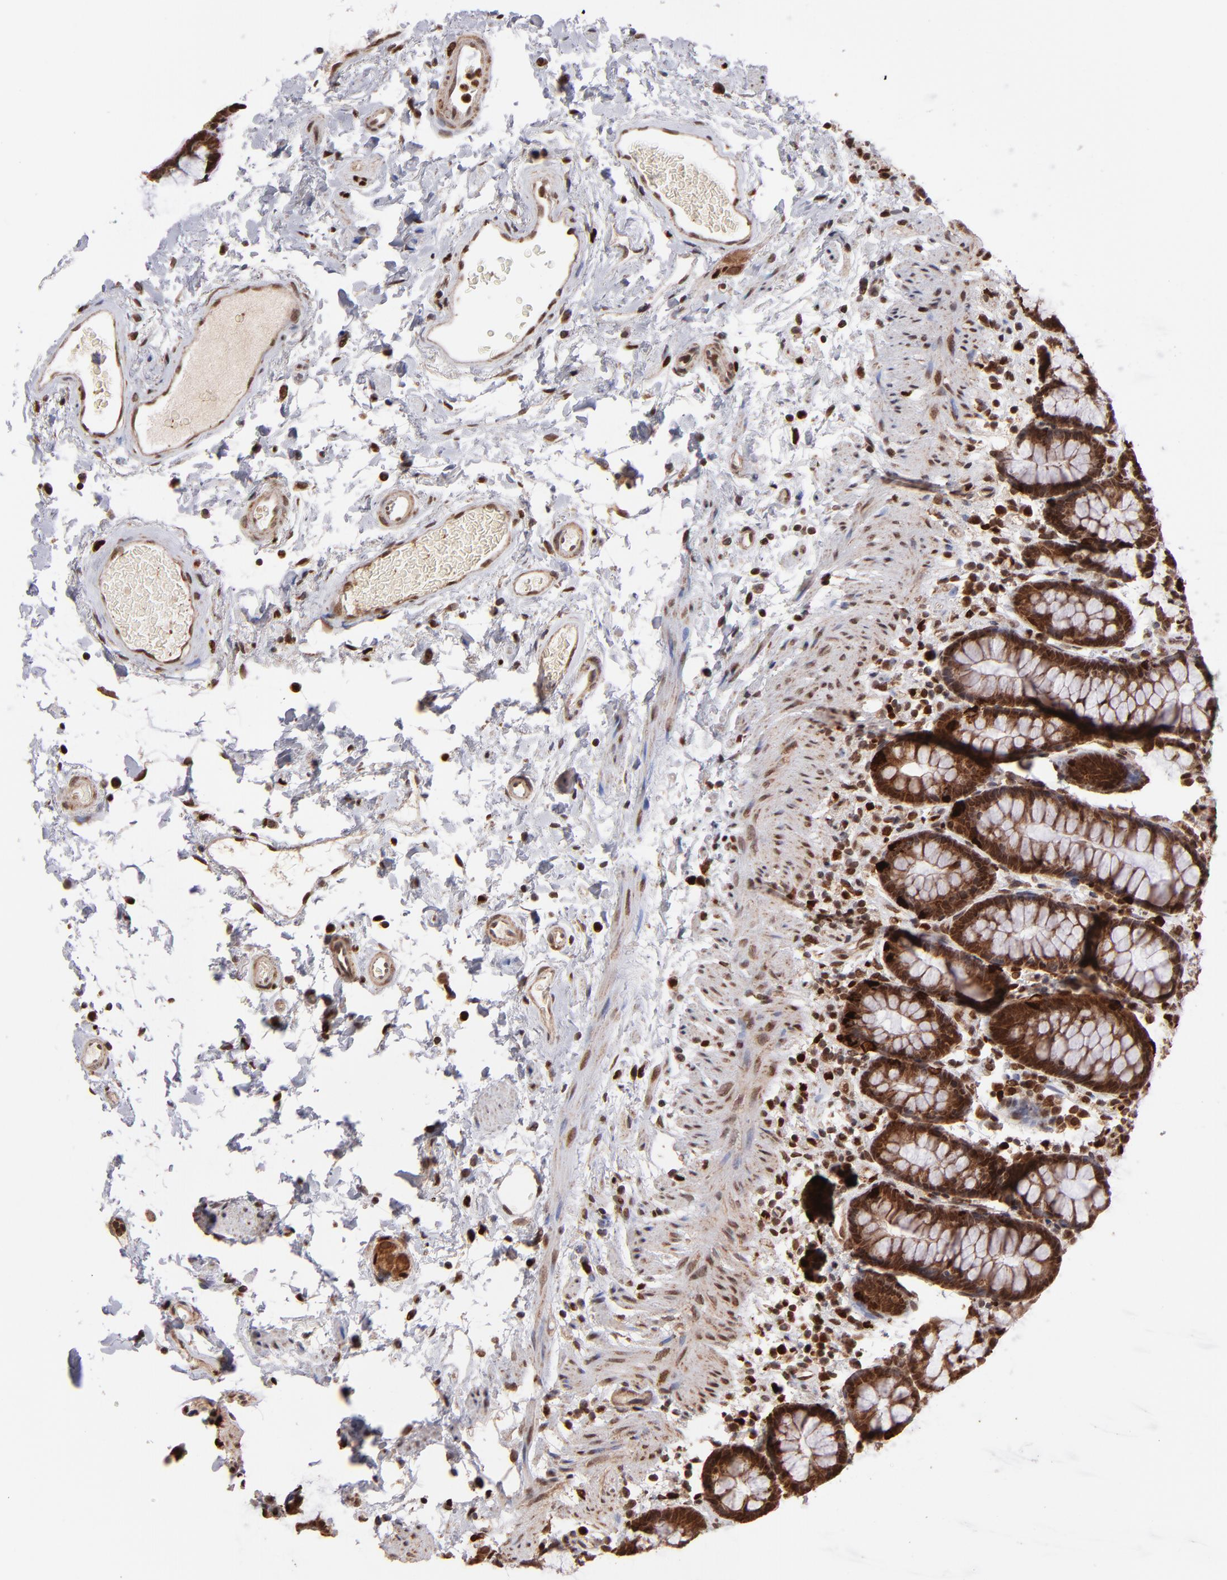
{"staining": {"intensity": "strong", "quantity": ">75%", "location": "cytoplasmic/membranous,nuclear"}, "tissue": "rectum", "cell_type": "Glandular cells", "image_type": "normal", "snomed": [{"axis": "morphology", "description": "Normal tissue, NOS"}, {"axis": "topography", "description": "Rectum"}], "caption": "Rectum stained for a protein demonstrates strong cytoplasmic/membranous,nuclear positivity in glandular cells. (DAB IHC, brown staining for protein, blue staining for nuclei).", "gene": "TOP1MT", "patient": {"sex": "male", "age": 92}}